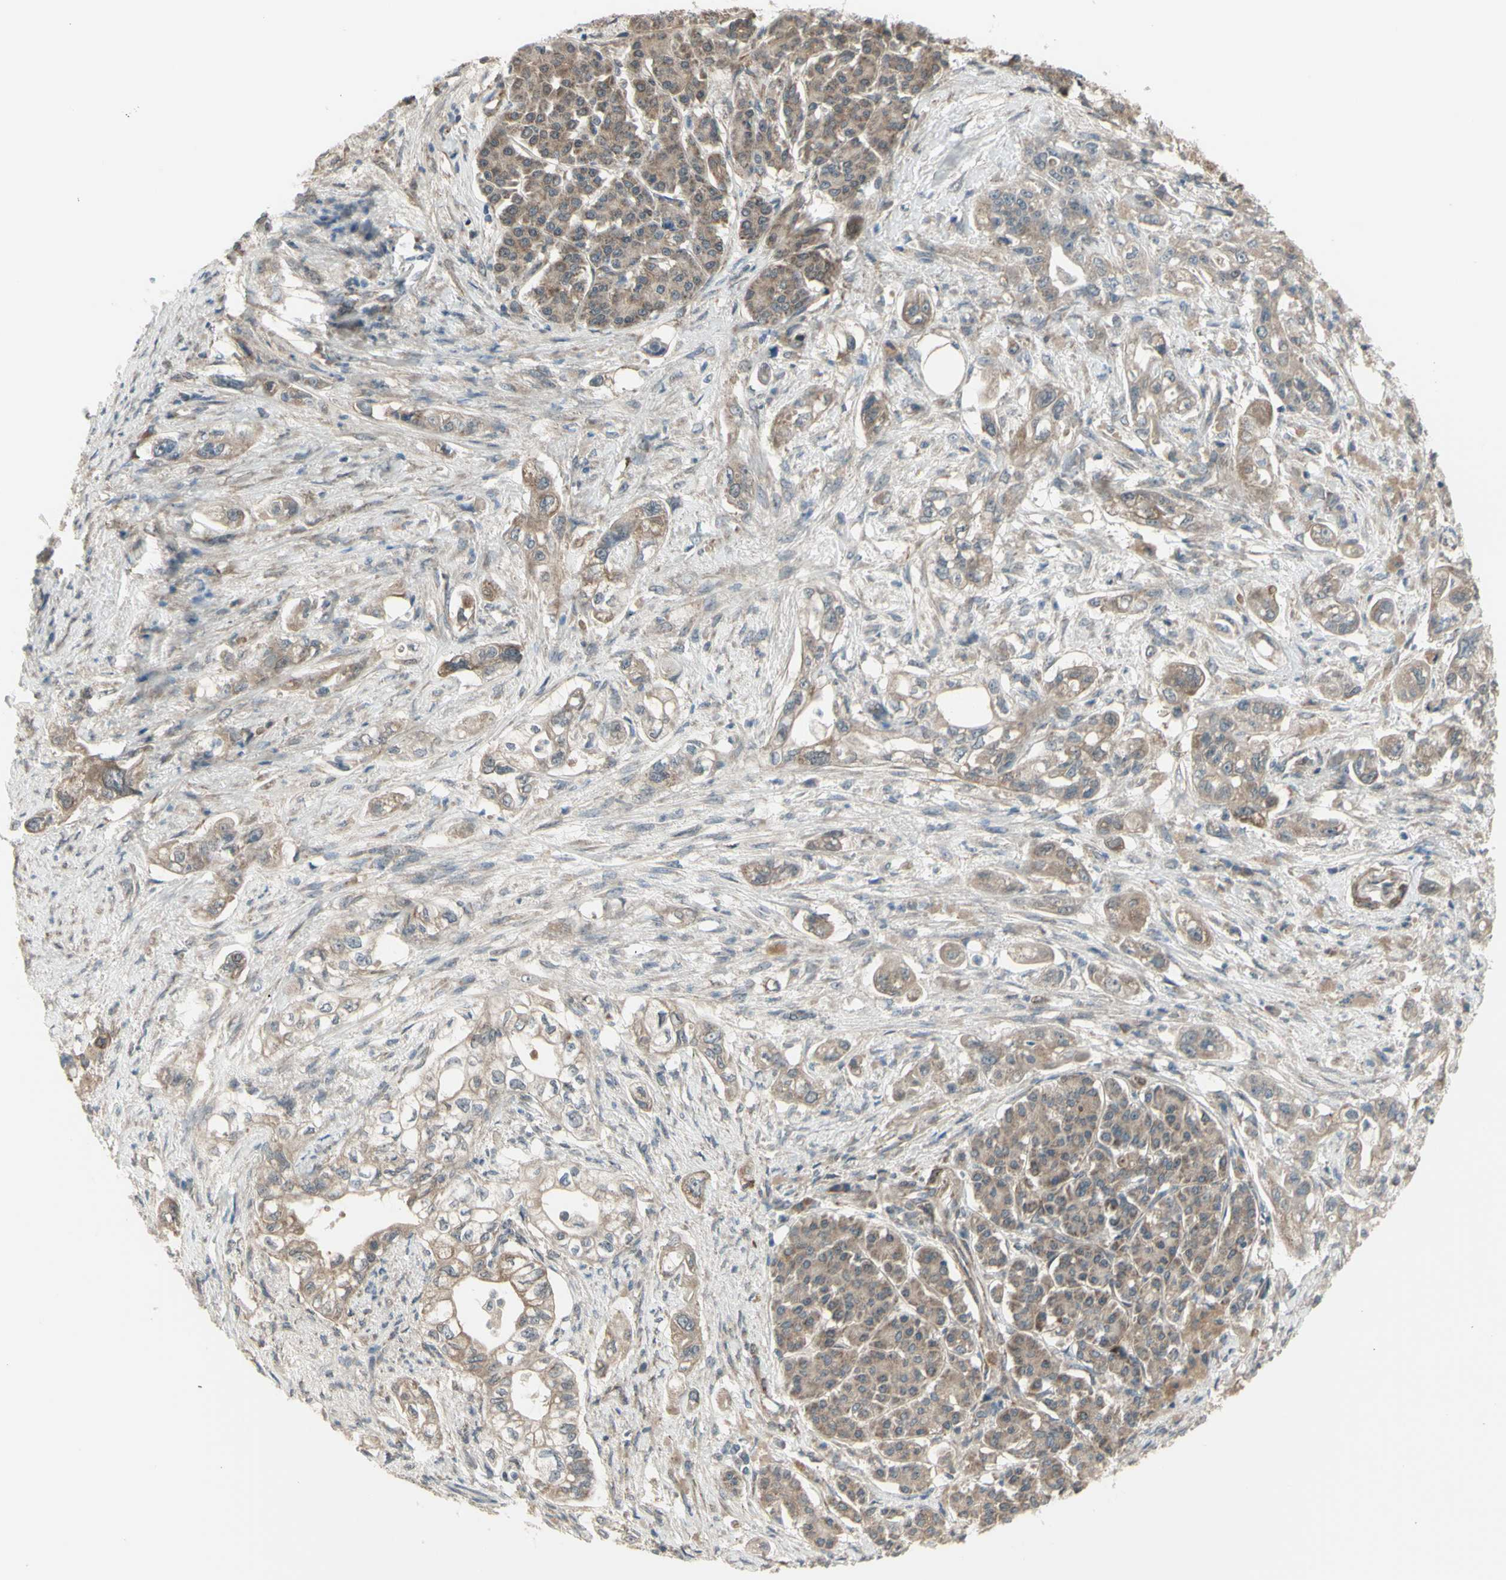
{"staining": {"intensity": "weak", "quantity": "25%-75%", "location": "cytoplasmic/membranous"}, "tissue": "pancreatic cancer", "cell_type": "Tumor cells", "image_type": "cancer", "snomed": [{"axis": "morphology", "description": "Normal tissue, NOS"}, {"axis": "topography", "description": "Pancreas"}], "caption": "Pancreatic cancer was stained to show a protein in brown. There is low levels of weak cytoplasmic/membranous staining in about 25%-75% of tumor cells.", "gene": "NAXD", "patient": {"sex": "male", "age": 42}}